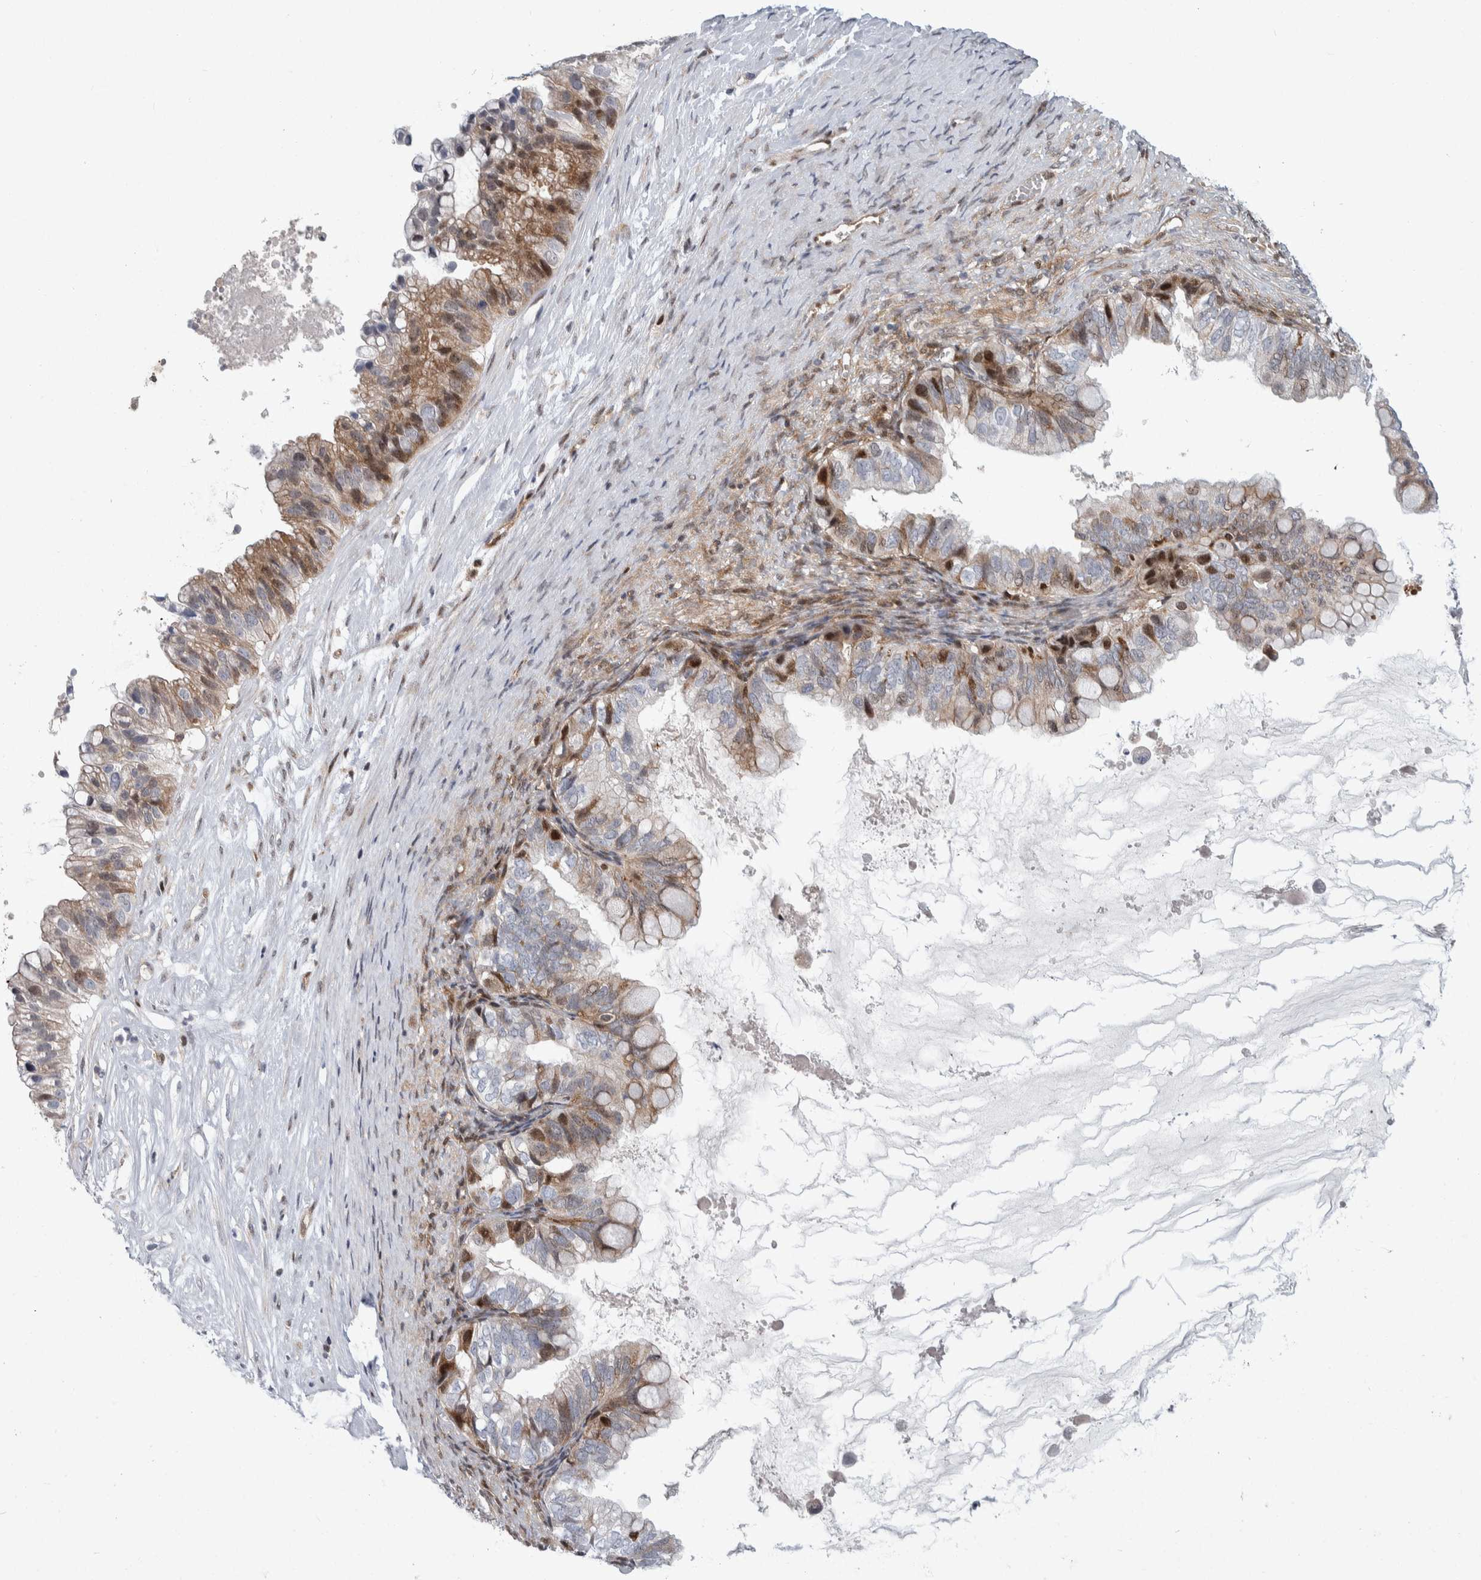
{"staining": {"intensity": "moderate", "quantity": "25%-75%", "location": "cytoplasmic/membranous,nuclear"}, "tissue": "ovarian cancer", "cell_type": "Tumor cells", "image_type": "cancer", "snomed": [{"axis": "morphology", "description": "Cystadenocarcinoma, mucinous, NOS"}, {"axis": "topography", "description": "Ovary"}], "caption": "Tumor cells exhibit moderate cytoplasmic/membranous and nuclear positivity in approximately 25%-75% of cells in mucinous cystadenocarcinoma (ovarian).", "gene": "PTPA", "patient": {"sex": "female", "age": 80}}